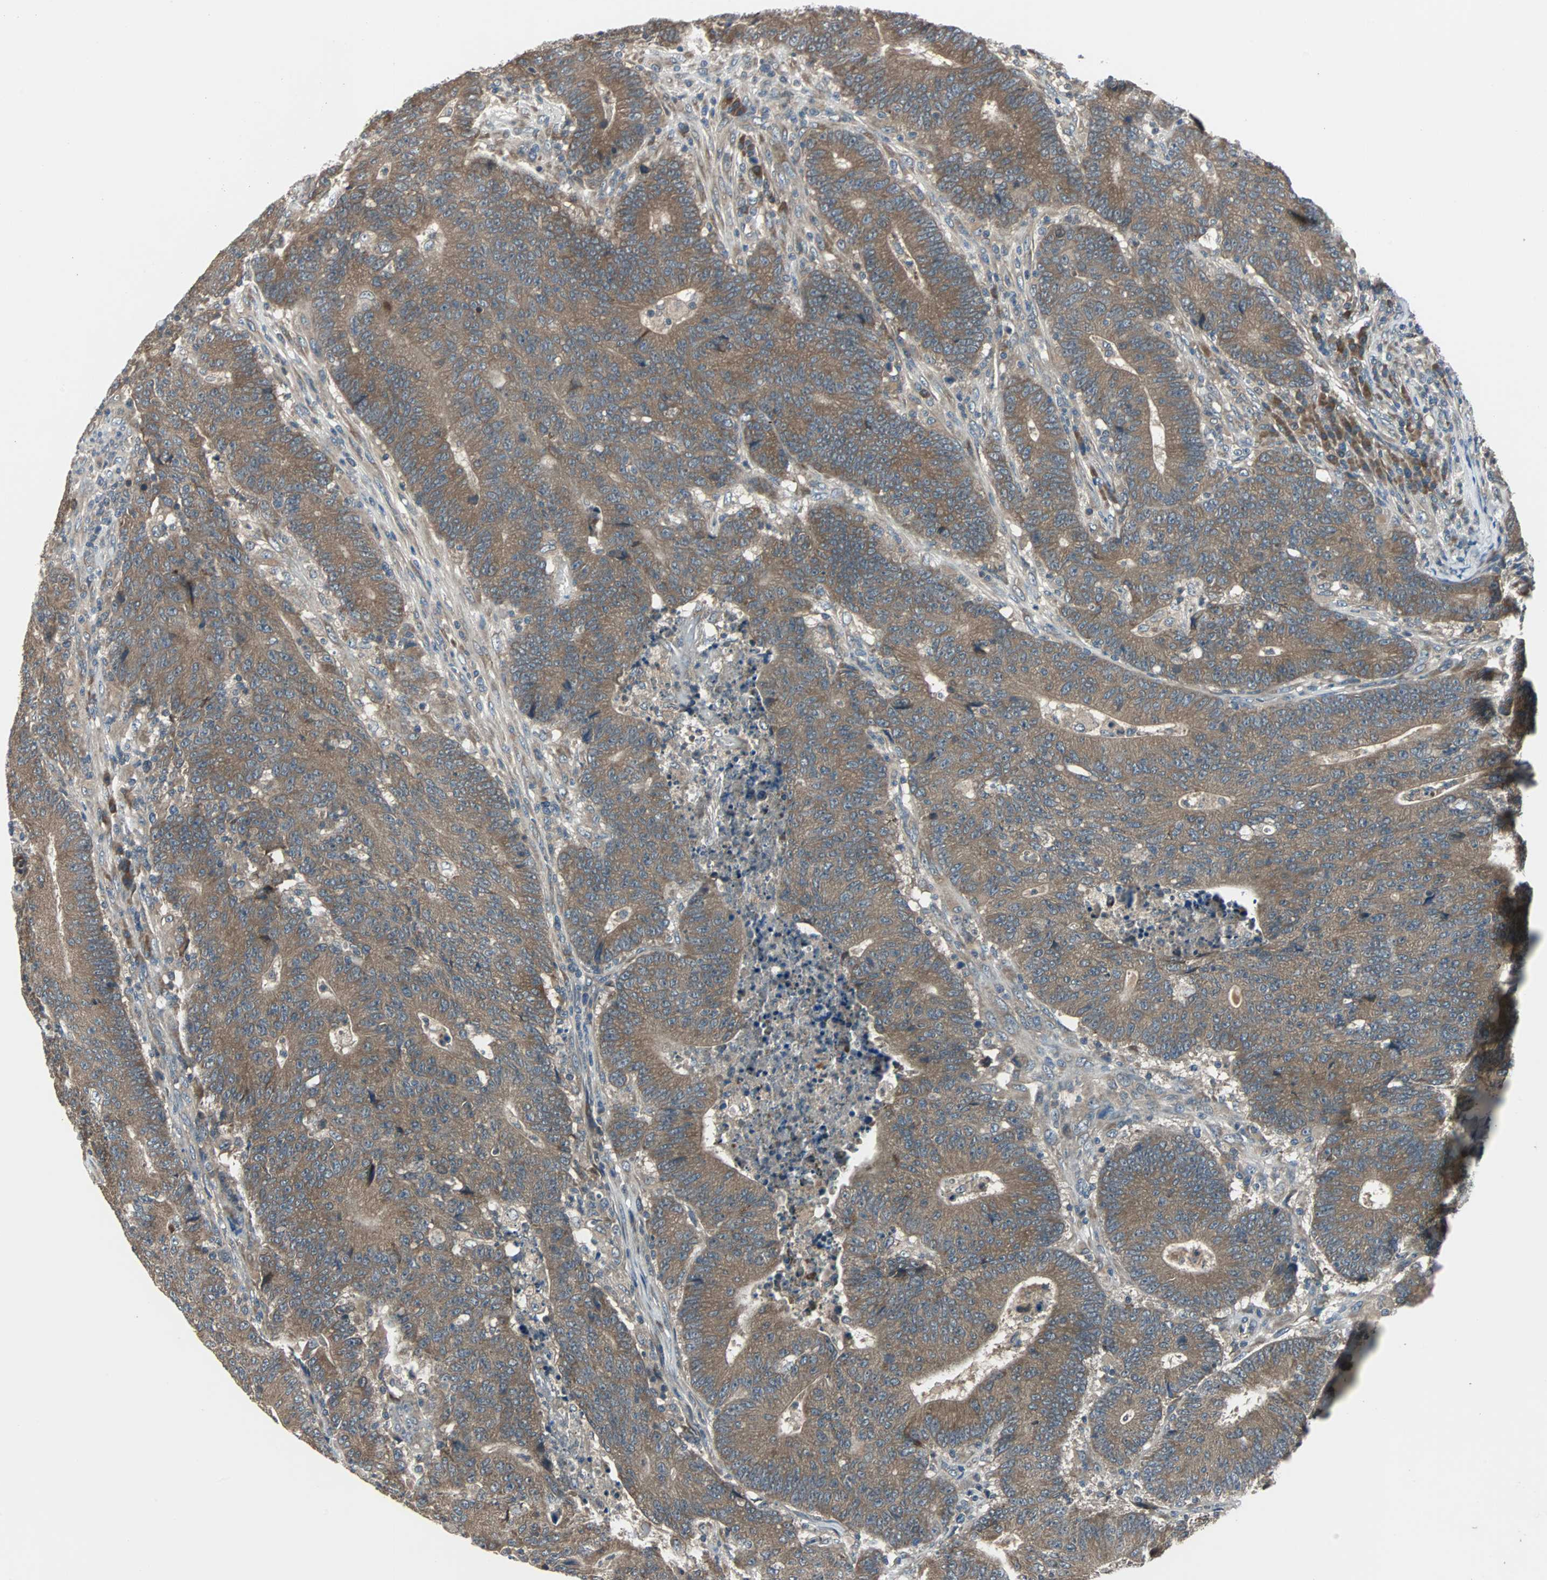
{"staining": {"intensity": "moderate", "quantity": ">75%", "location": "cytoplasmic/membranous"}, "tissue": "colorectal cancer", "cell_type": "Tumor cells", "image_type": "cancer", "snomed": [{"axis": "morphology", "description": "Normal tissue, NOS"}, {"axis": "morphology", "description": "Adenocarcinoma, NOS"}, {"axis": "topography", "description": "Colon"}], "caption": "Tumor cells reveal medium levels of moderate cytoplasmic/membranous expression in approximately >75% of cells in human colorectal cancer. (DAB (3,3'-diaminobenzidine) IHC with brightfield microscopy, high magnification).", "gene": "ARF1", "patient": {"sex": "female", "age": 75}}